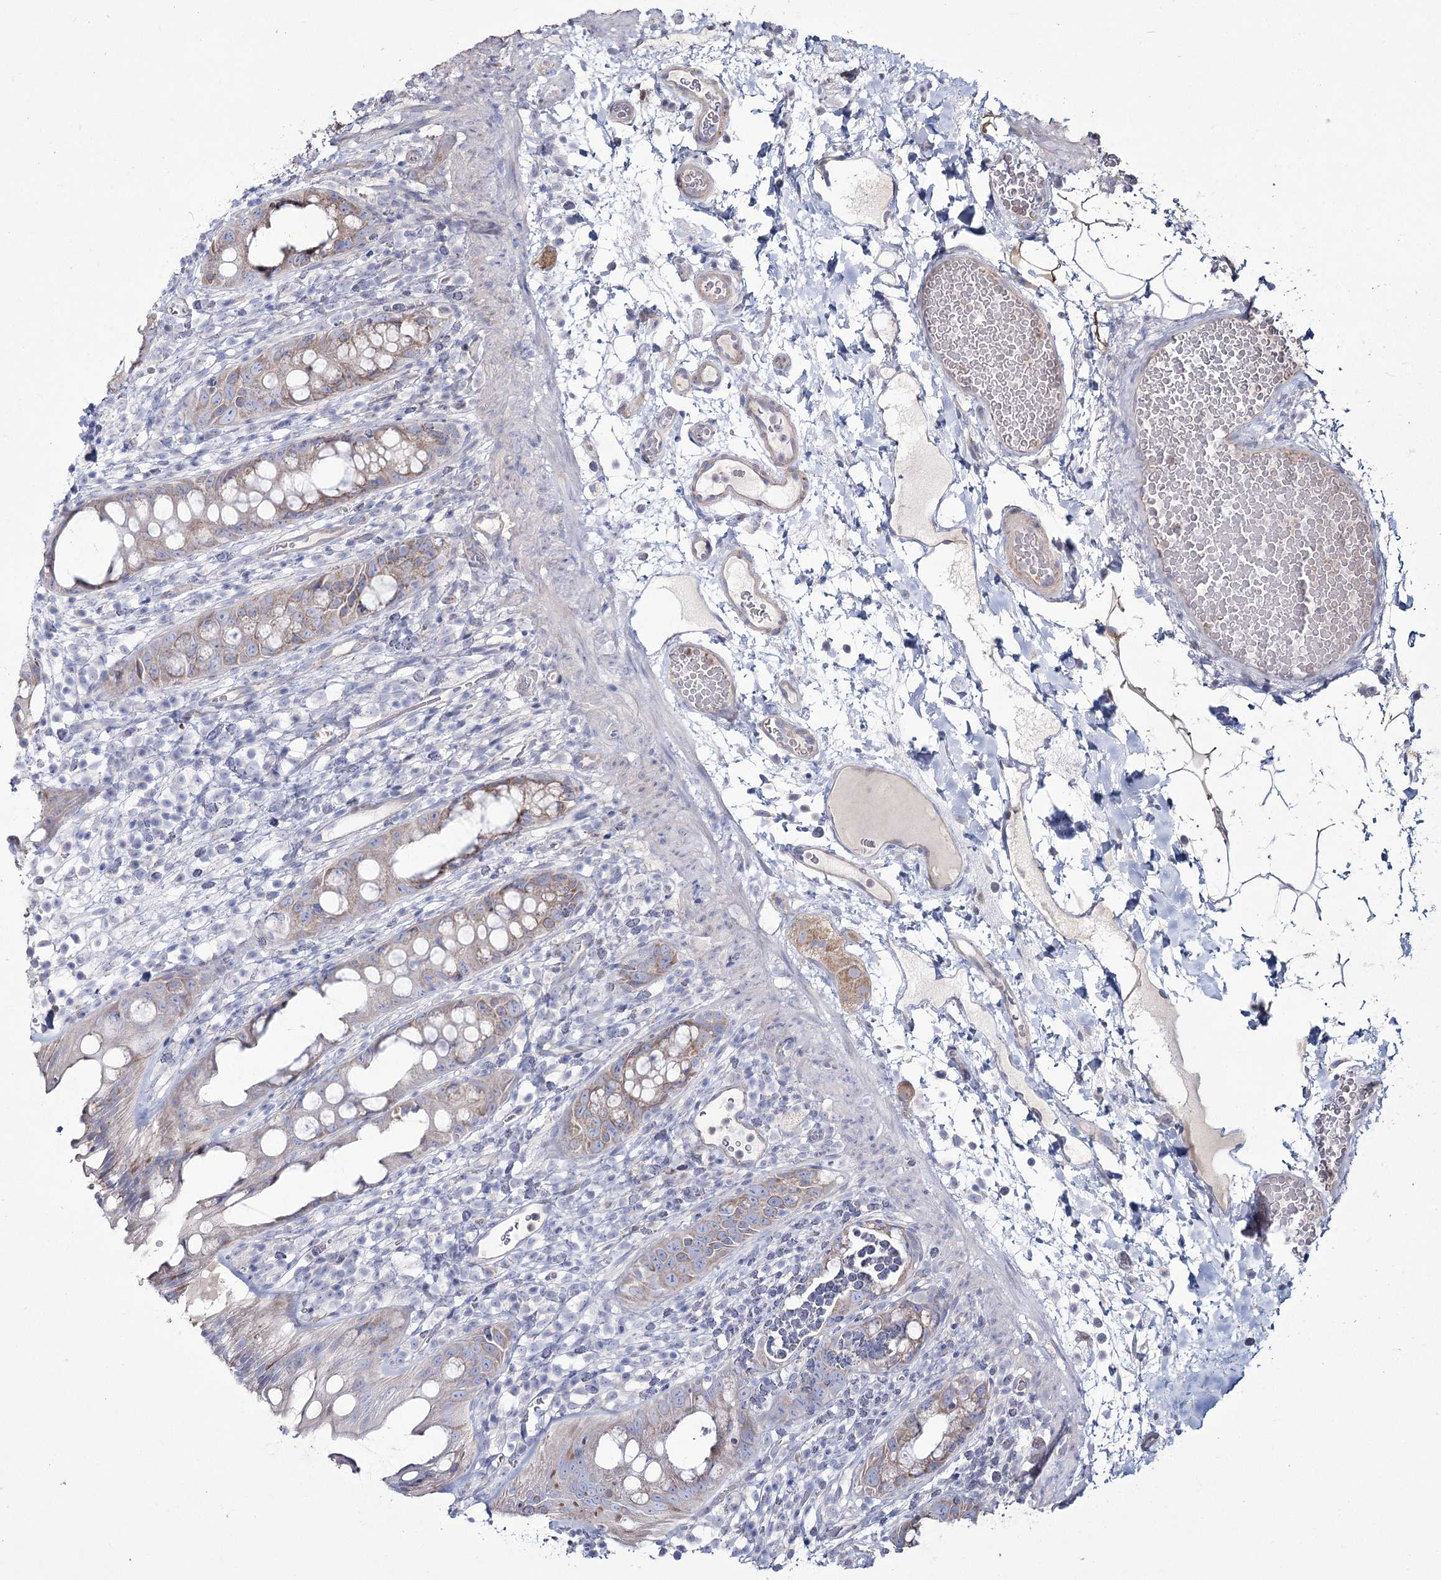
{"staining": {"intensity": "weak", "quantity": "25%-75%", "location": "cytoplasmic/membranous"}, "tissue": "rectum", "cell_type": "Glandular cells", "image_type": "normal", "snomed": [{"axis": "morphology", "description": "Normal tissue, NOS"}, {"axis": "topography", "description": "Rectum"}], "caption": "Approximately 25%-75% of glandular cells in normal rectum exhibit weak cytoplasmic/membranous protein expression as visualized by brown immunohistochemical staining.", "gene": "ME3", "patient": {"sex": "female", "age": 57}}